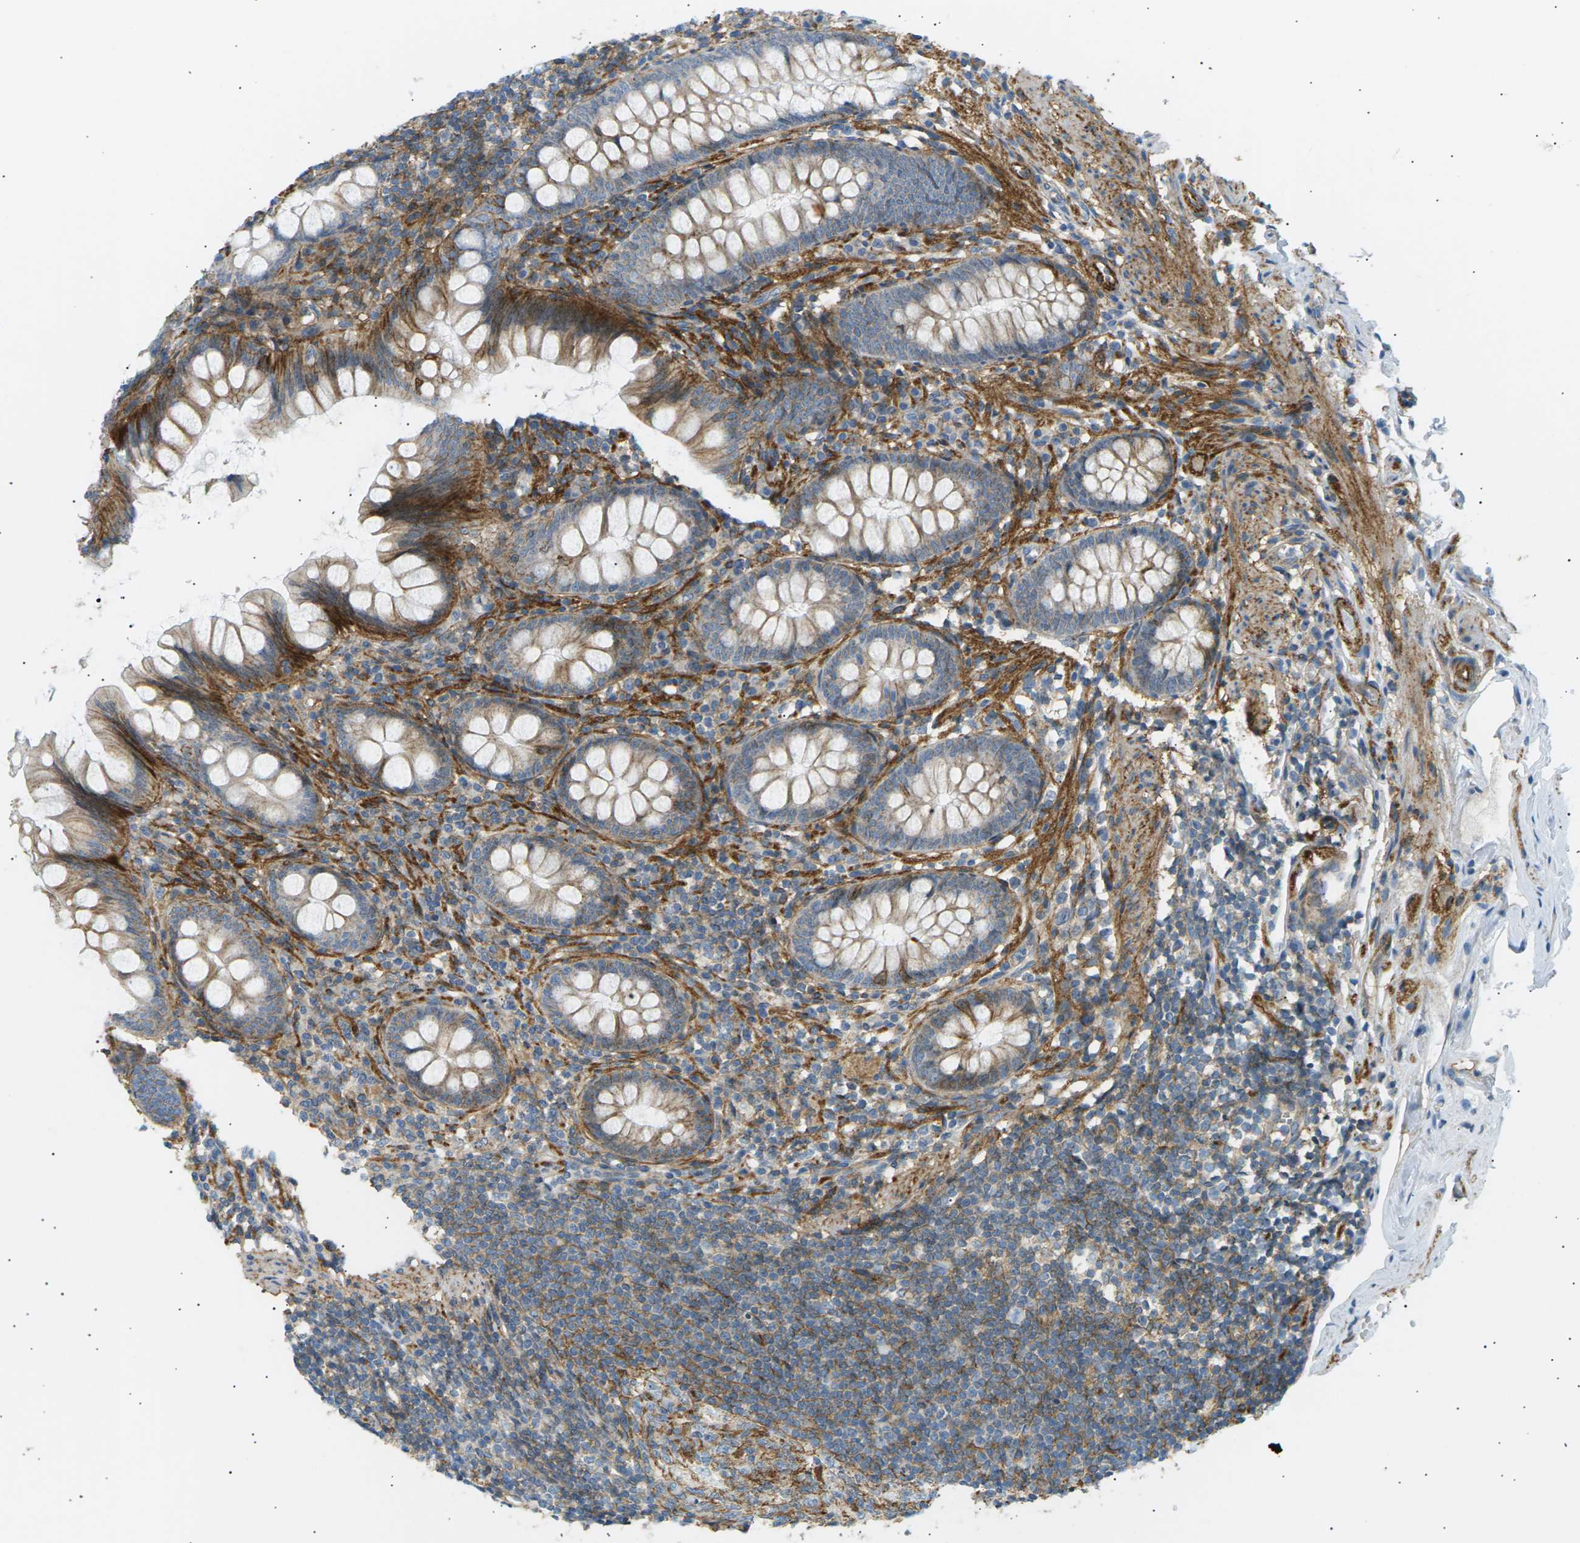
{"staining": {"intensity": "moderate", "quantity": ">75%", "location": "cytoplasmic/membranous"}, "tissue": "appendix", "cell_type": "Glandular cells", "image_type": "normal", "snomed": [{"axis": "morphology", "description": "Normal tissue, NOS"}, {"axis": "topography", "description": "Appendix"}], "caption": "This histopathology image demonstrates IHC staining of normal appendix, with medium moderate cytoplasmic/membranous positivity in approximately >75% of glandular cells.", "gene": "ATP2B4", "patient": {"sex": "female", "age": 77}}